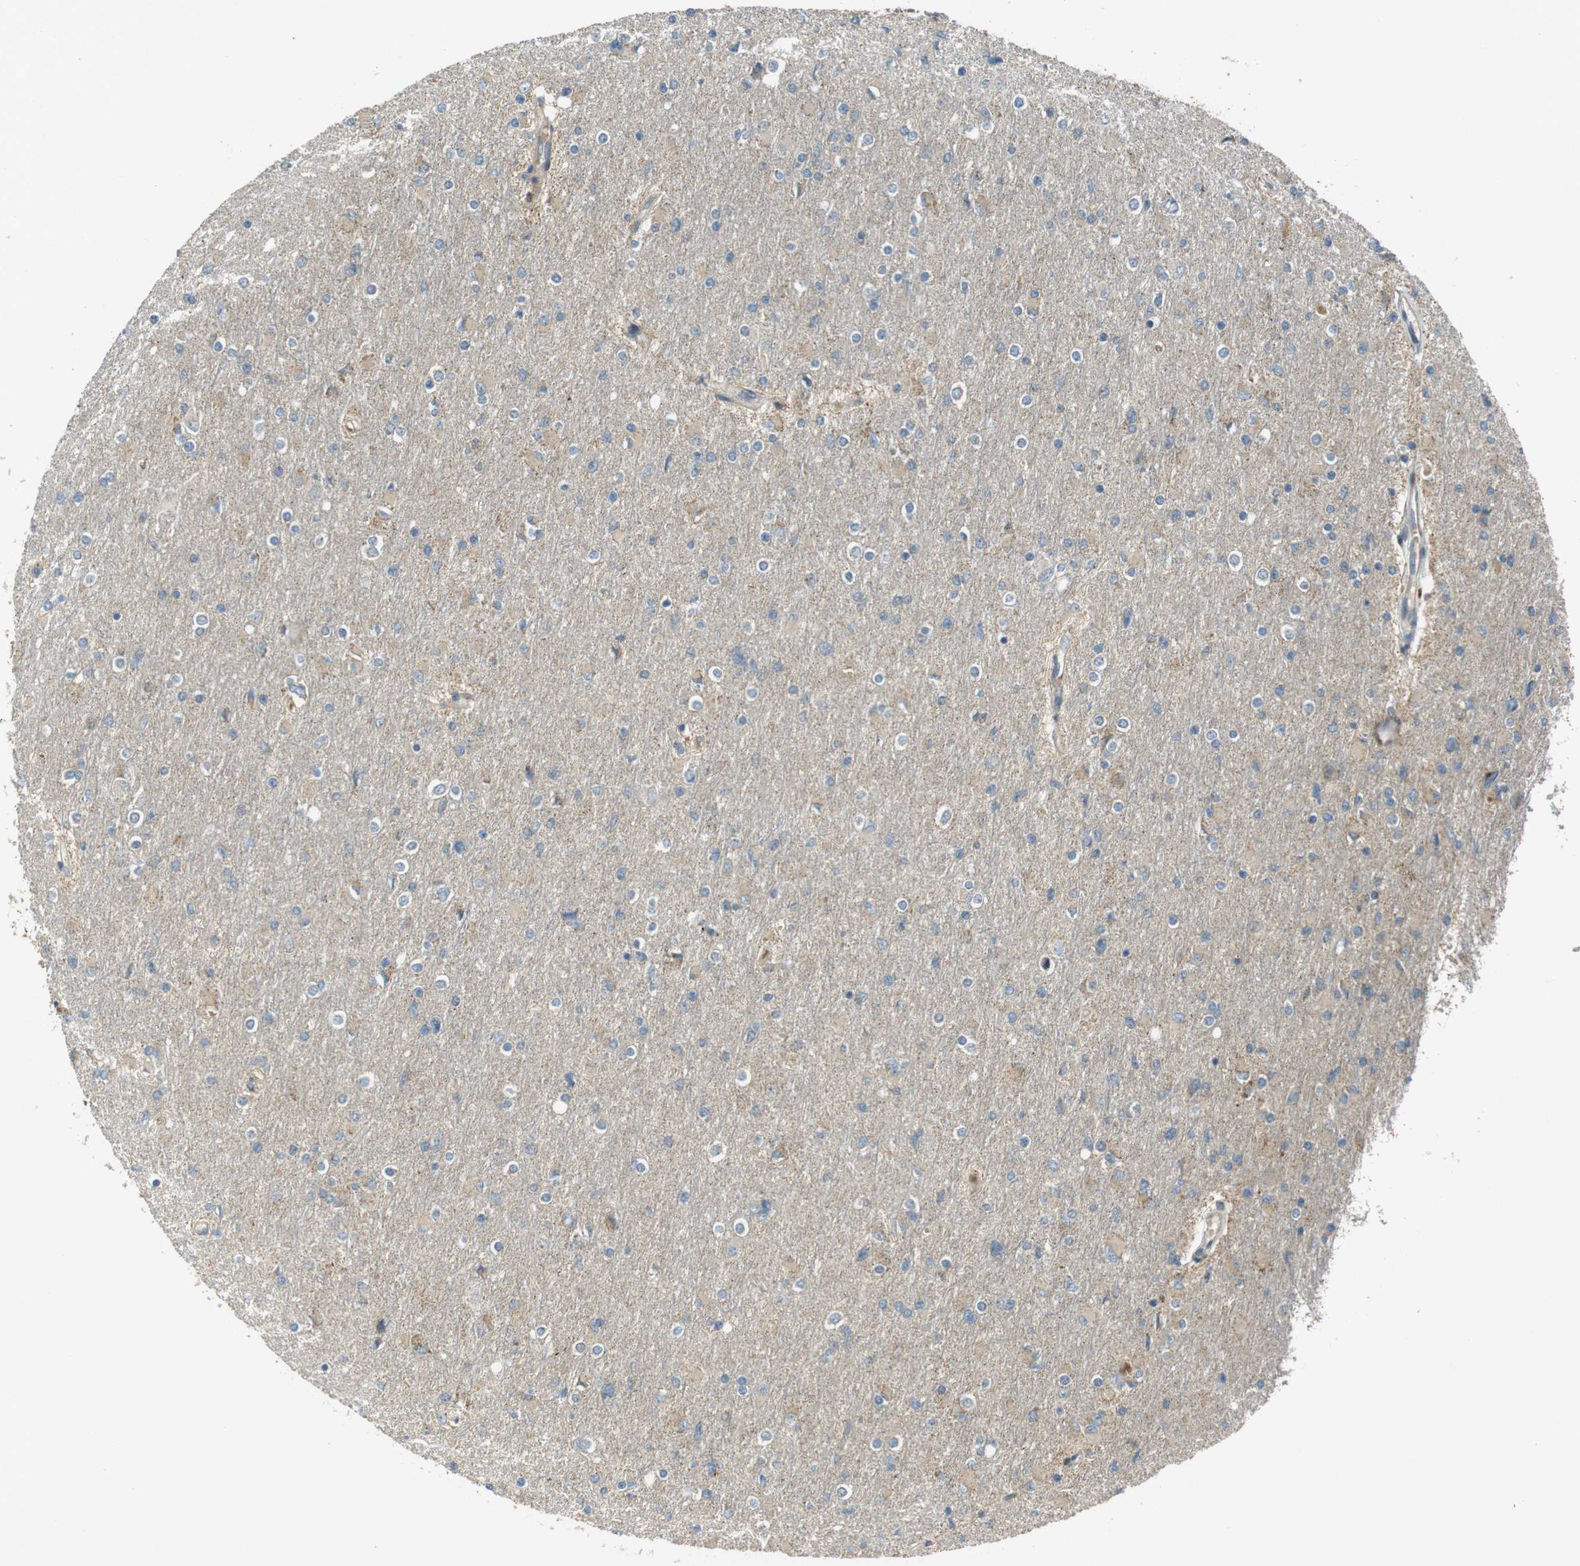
{"staining": {"intensity": "weak", "quantity": "<25%", "location": "cytoplasmic/membranous"}, "tissue": "glioma", "cell_type": "Tumor cells", "image_type": "cancer", "snomed": [{"axis": "morphology", "description": "Glioma, malignant, High grade"}, {"axis": "topography", "description": "Cerebral cortex"}], "caption": "Immunohistochemical staining of human high-grade glioma (malignant) demonstrates no significant staining in tumor cells.", "gene": "IFFO2", "patient": {"sex": "female", "age": 36}}